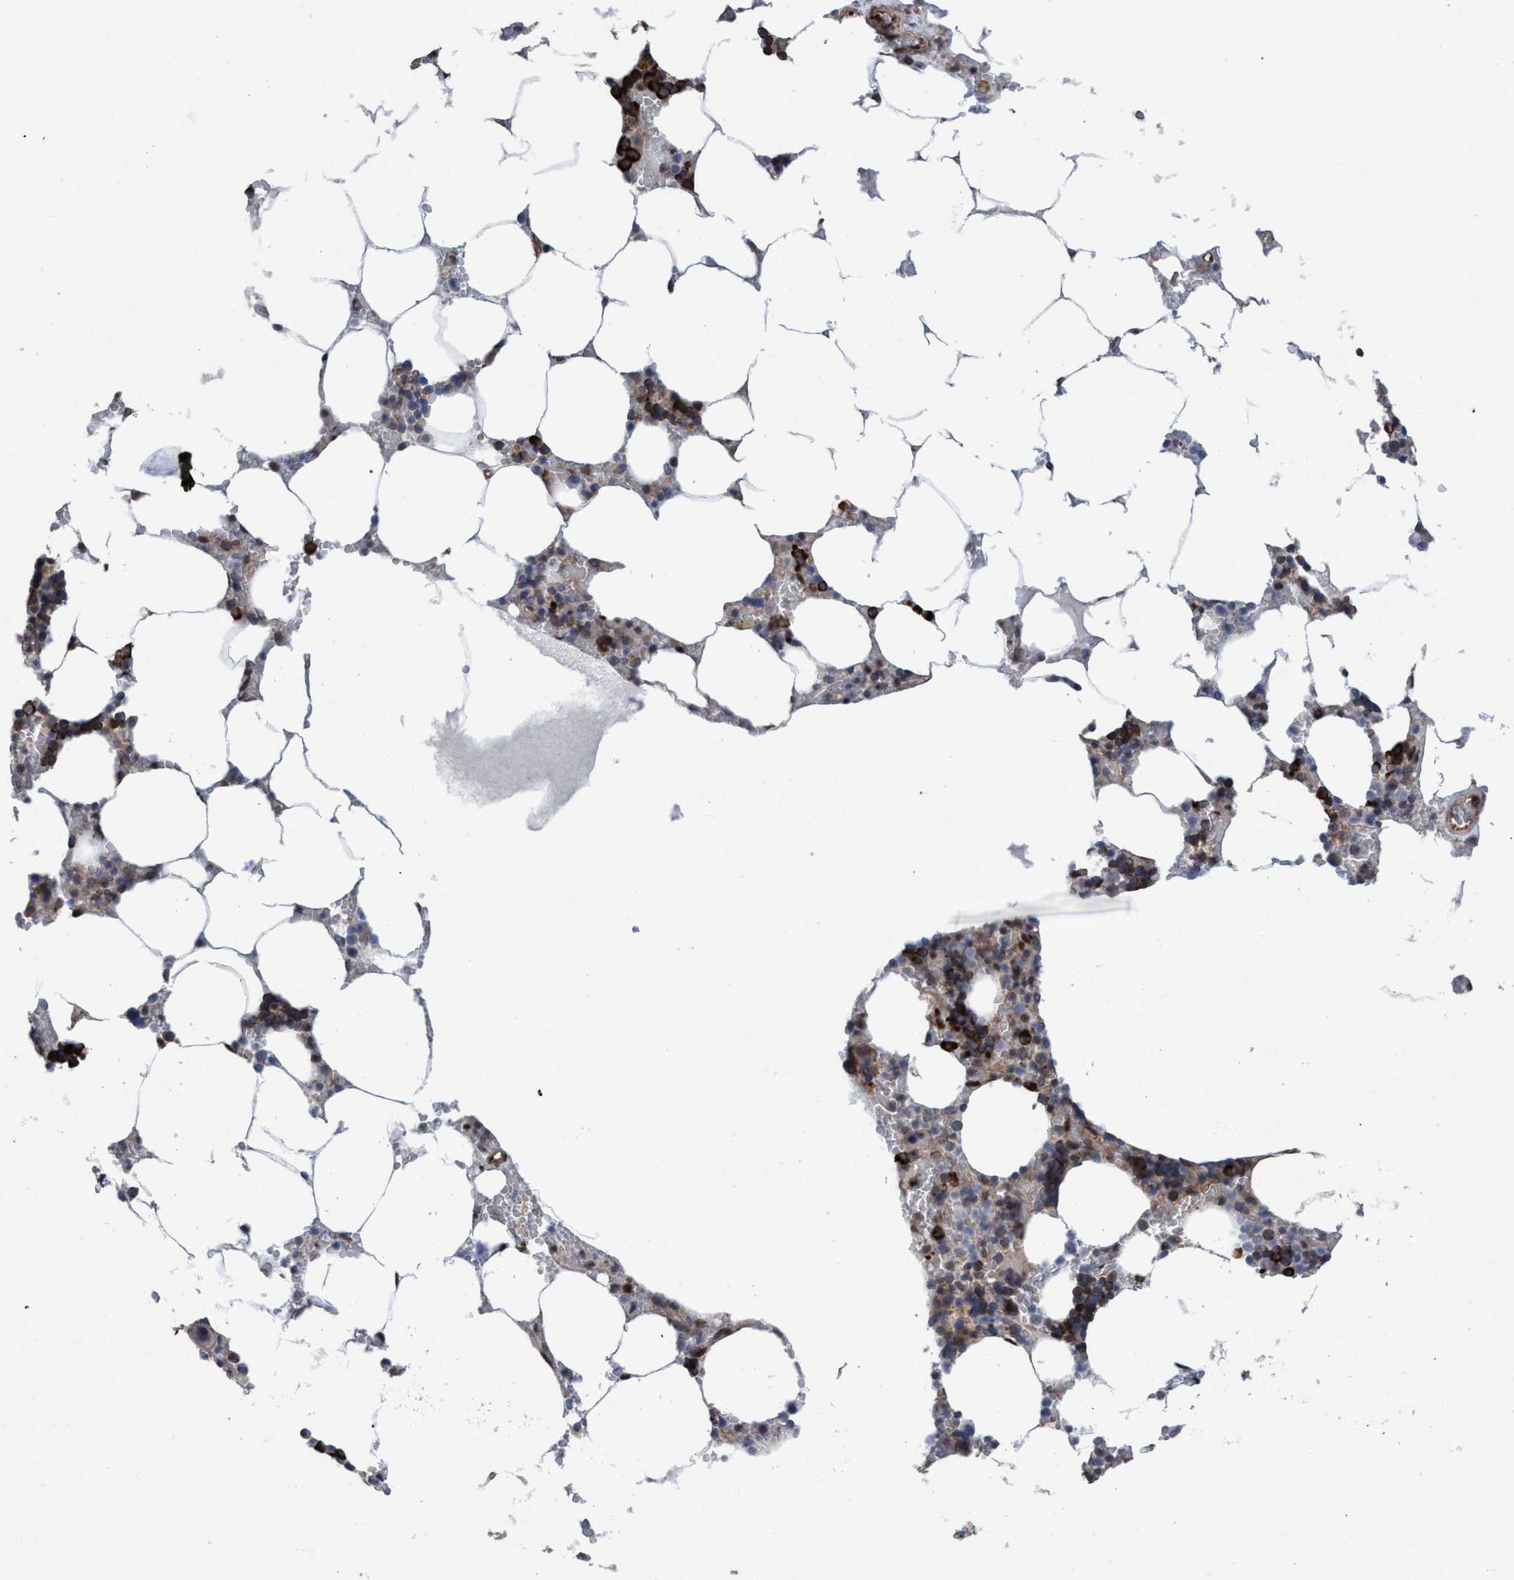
{"staining": {"intensity": "strong", "quantity": "25%-75%", "location": "cytoplasmic/membranous"}, "tissue": "bone marrow", "cell_type": "Hematopoietic cells", "image_type": "normal", "snomed": [{"axis": "morphology", "description": "Normal tissue, NOS"}, {"axis": "topography", "description": "Bone marrow"}], "caption": "The immunohistochemical stain labels strong cytoplasmic/membranous expression in hematopoietic cells of benign bone marrow.", "gene": "METAP2", "patient": {"sex": "male", "age": 70}}